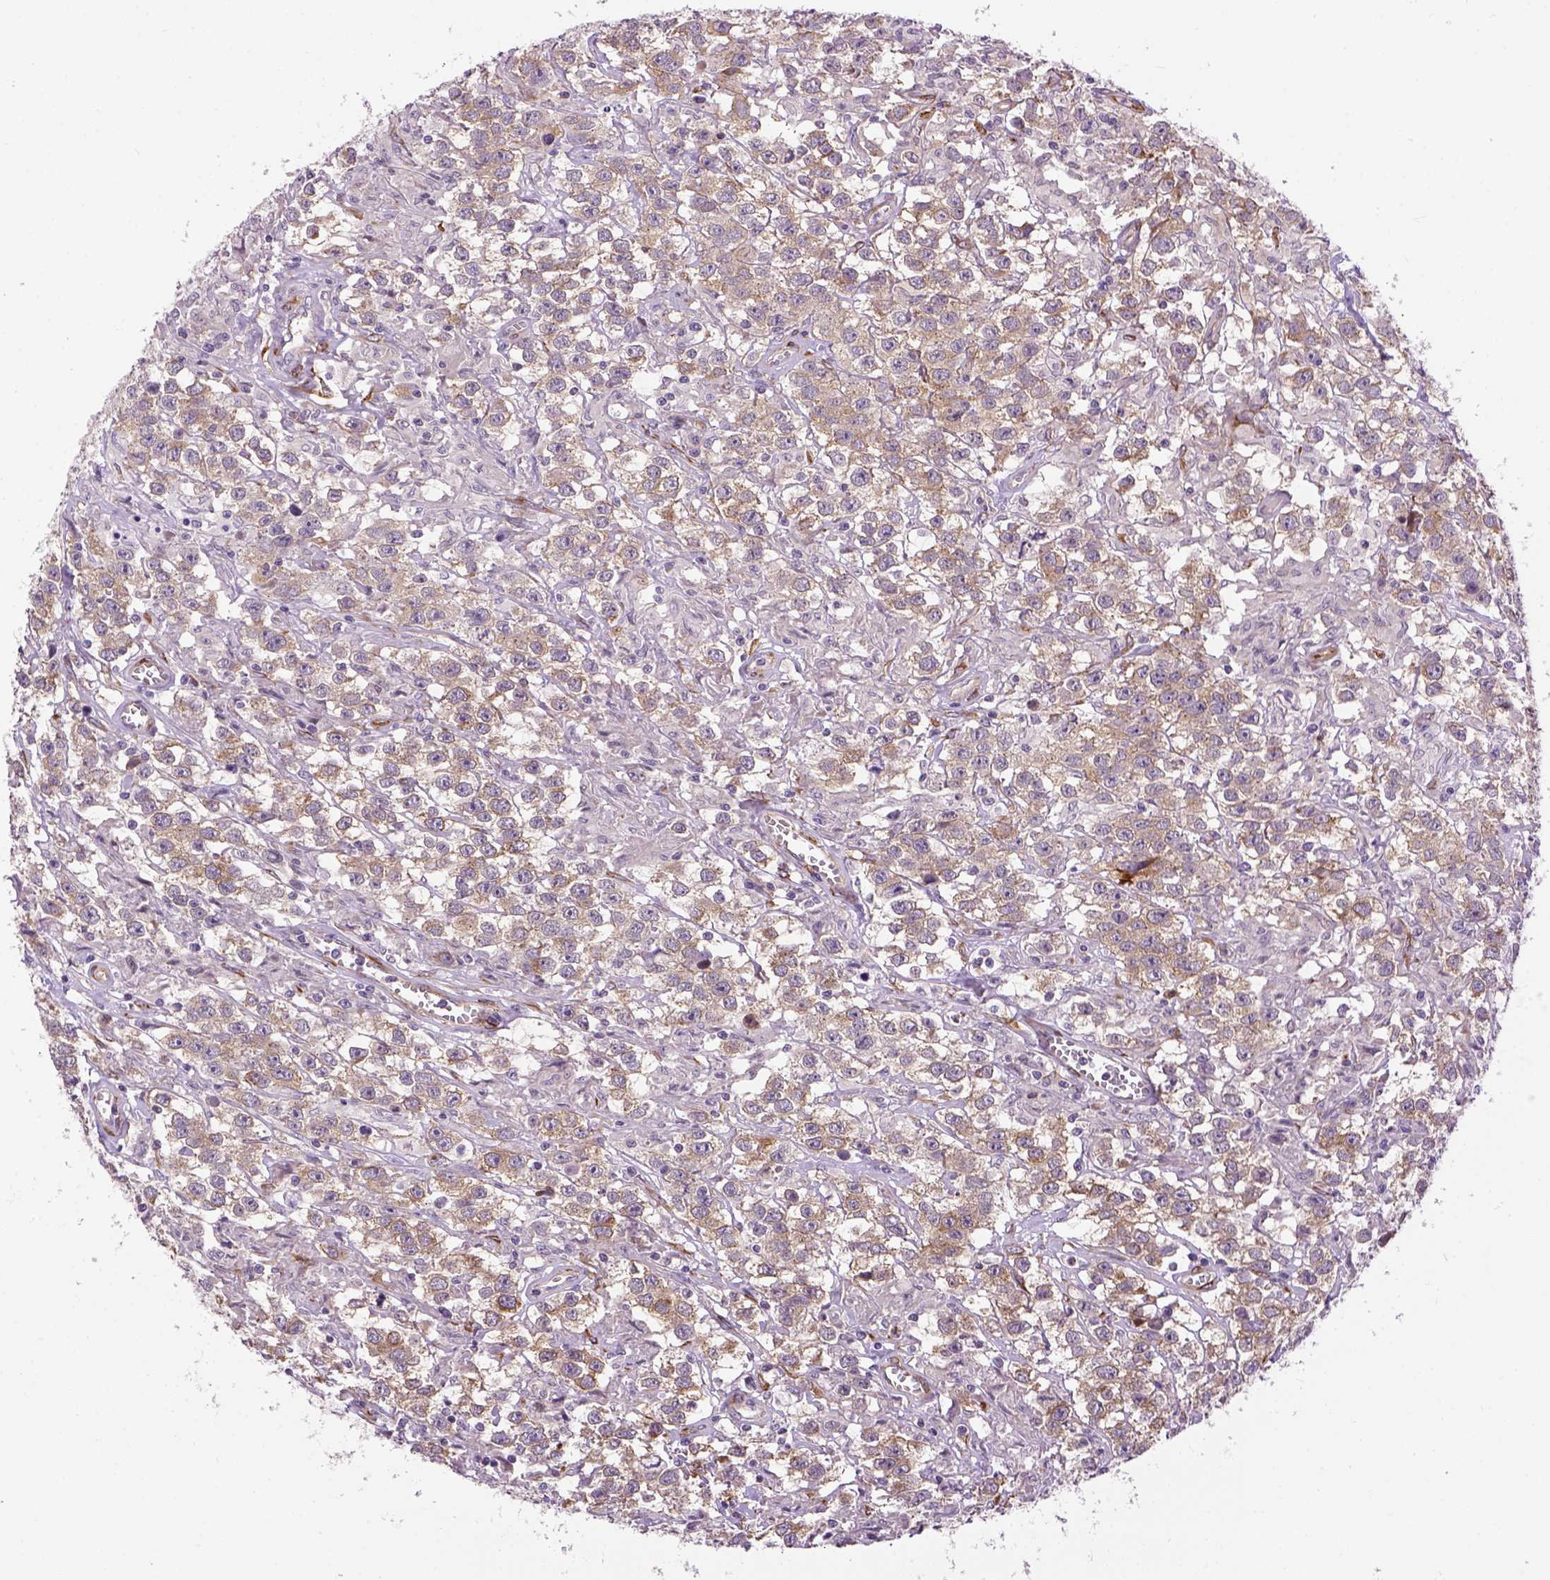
{"staining": {"intensity": "moderate", "quantity": ">75%", "location": "cytoplasmic/membranous"}, "tissue": "testis cancer", "cell_type": "Tumor cells", "image_type": "cancer", "snomed": [{"axis": "morphology", "description": "Seminoma, NOS"}, {"axis": "topography", "description": "Testis"}], "caption": "Testis cancer (seminoma) stained with DAB immunohistochemistry (IHC) reveals medium levels of moderate cytoplasmic/membranous positivity in about >75% of tumor cells.", "gene": "KAZN", "patient": {"sex": "male", "age": 43}}